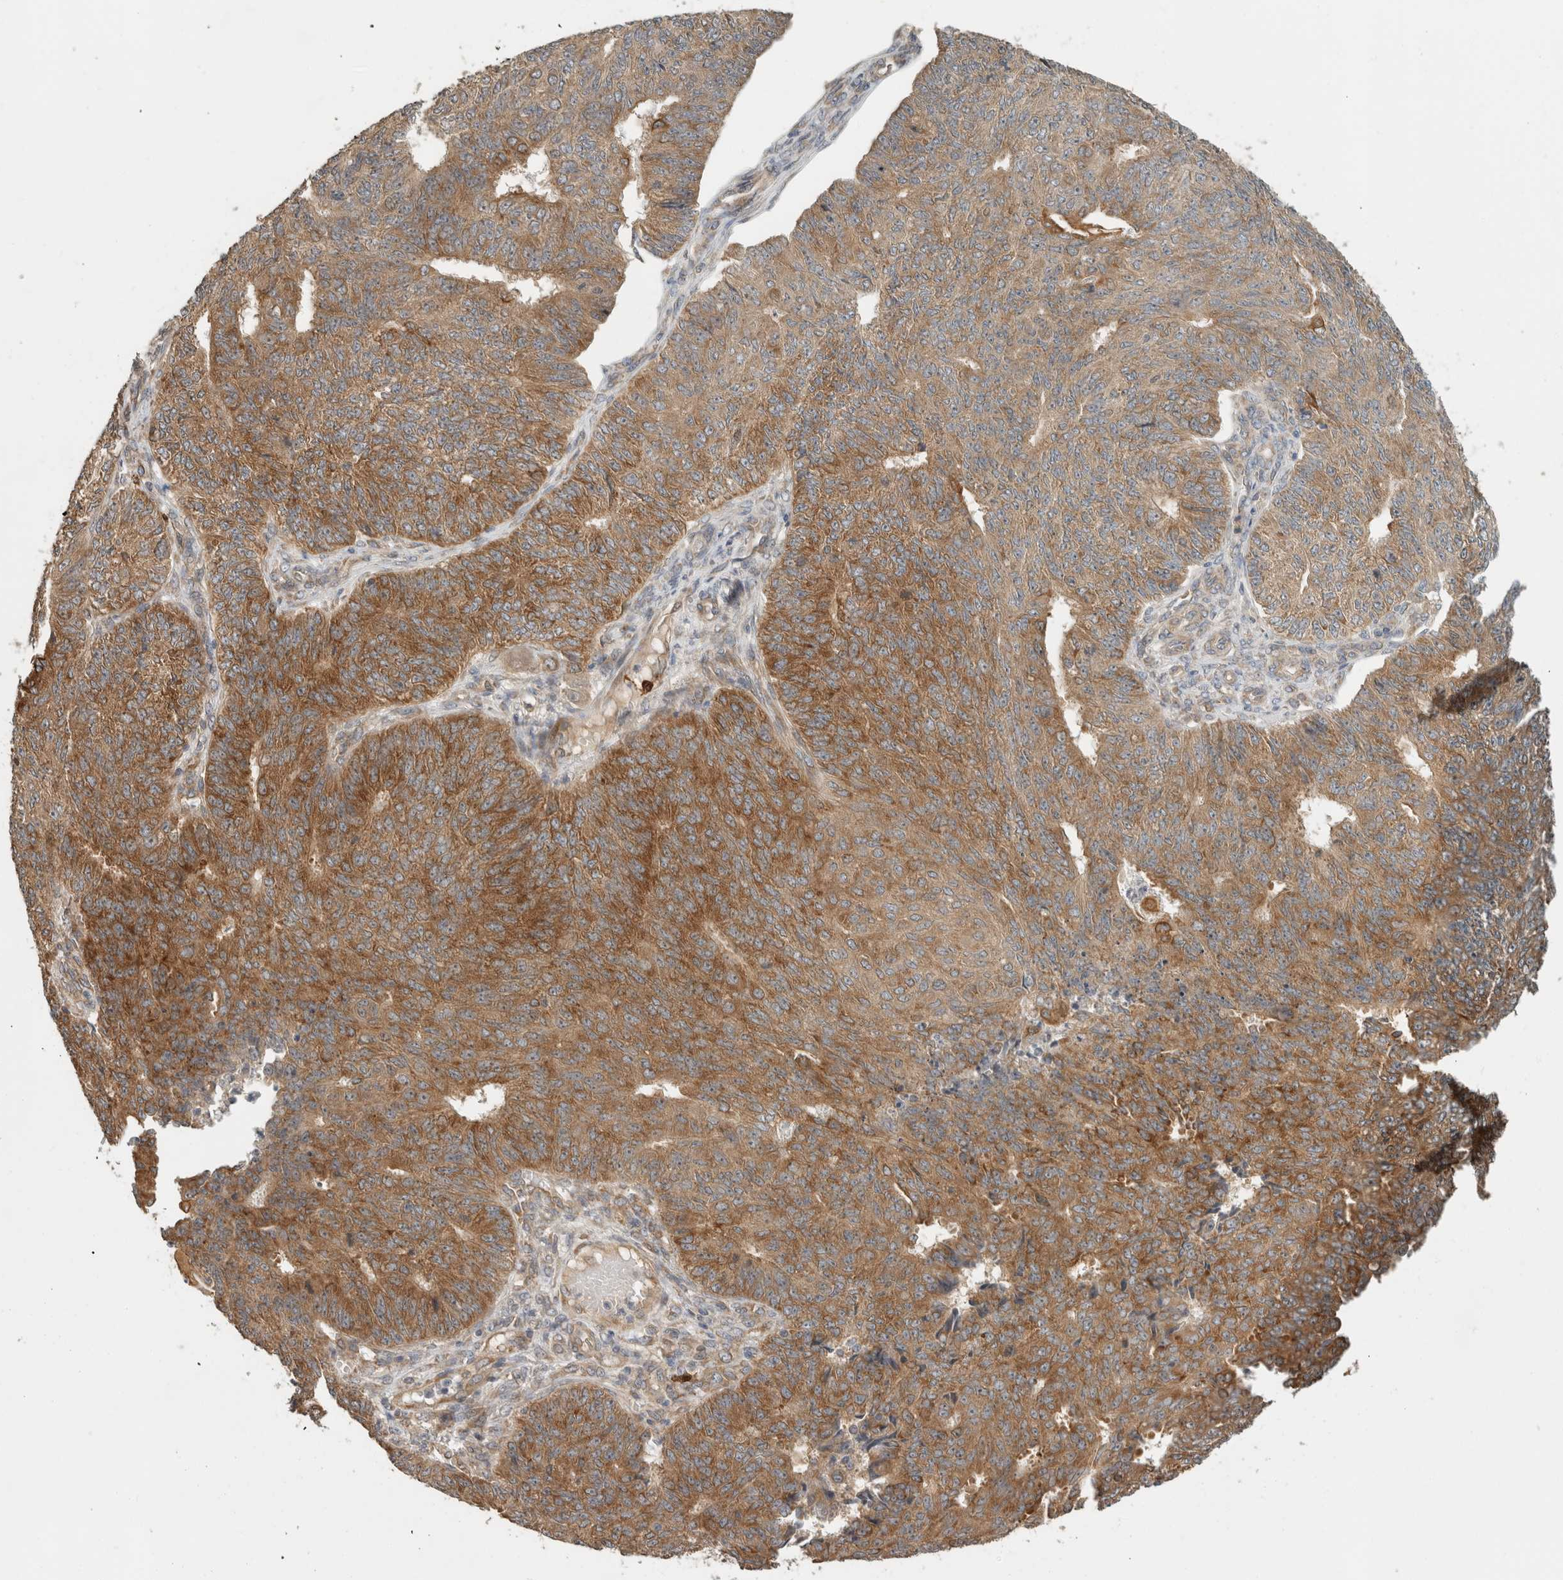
{"staining": {"intensity": "moderate", "quantity": ">75%", "location": "cytoplasmic/membranous"}, "tissue": "endometrial cancer", "cell_type": "Tumor cells", "image_type": "cancer", "snomed": [{"axis": "morphology", "description": "Adenocarcinoma, NOS"}, {"axis": "topography", "description": "Endometrium"}], "caption": "Endometrial cancer tissue shows moderate cytoplasmic/membranous staining in approximately >75% of tumor cells, visualized by immunohistochemistry. (DAB (3,3'-diaminobenzidine) = brown stain, brightfield microscopy at high magnification).", "gene": "PUM1", "patient": {"sex": "female", "age": 32}}